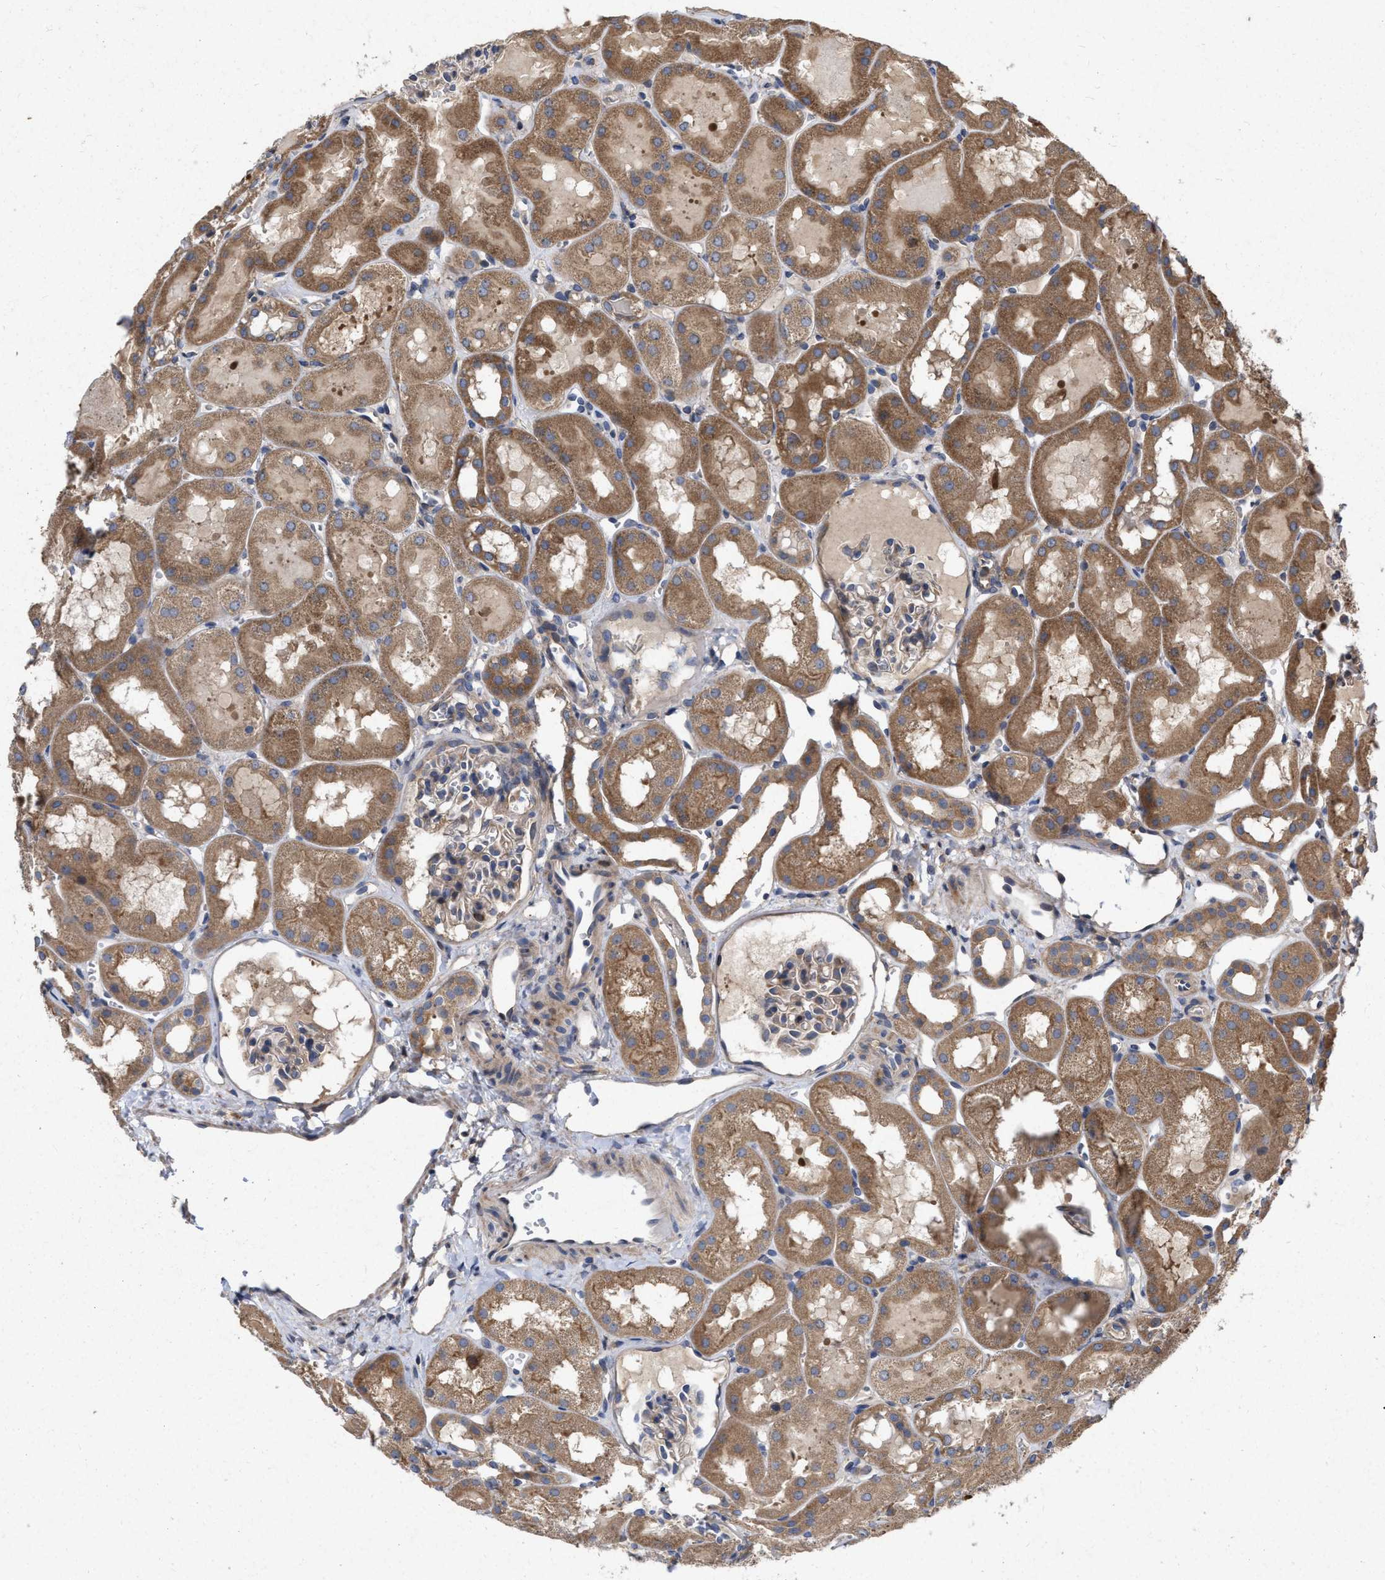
{"staining": {"intensity": "weak", "quantity": ">75%", "location": "cytoplasmic/membranous"}, "tissue": "kidney", "cell_type": "Cells in glomeruli", "image_type": "normal", "snomed": [{"axis": "morphology", "description": "Normal tissue, NOS"}, {"axis": "topography", "description": "Kidney"}, {"axis": "topography", "description": "Urinary bladder"}], "caption": "Immunohistochemistry (IHC) staining of benign kidney, which displays low levels of weak cytoplasmic/membranous expression in approximately >75% of cells in glomeruli indicating weak cytoplasmic/membranous protein staining. The staining was performed using DAB (brown) for protein detection and nuclei were counterstained in hematoxylin (blue).", "gene": "CDKN2C", "patient": {"sex": "male", "age": 16}}